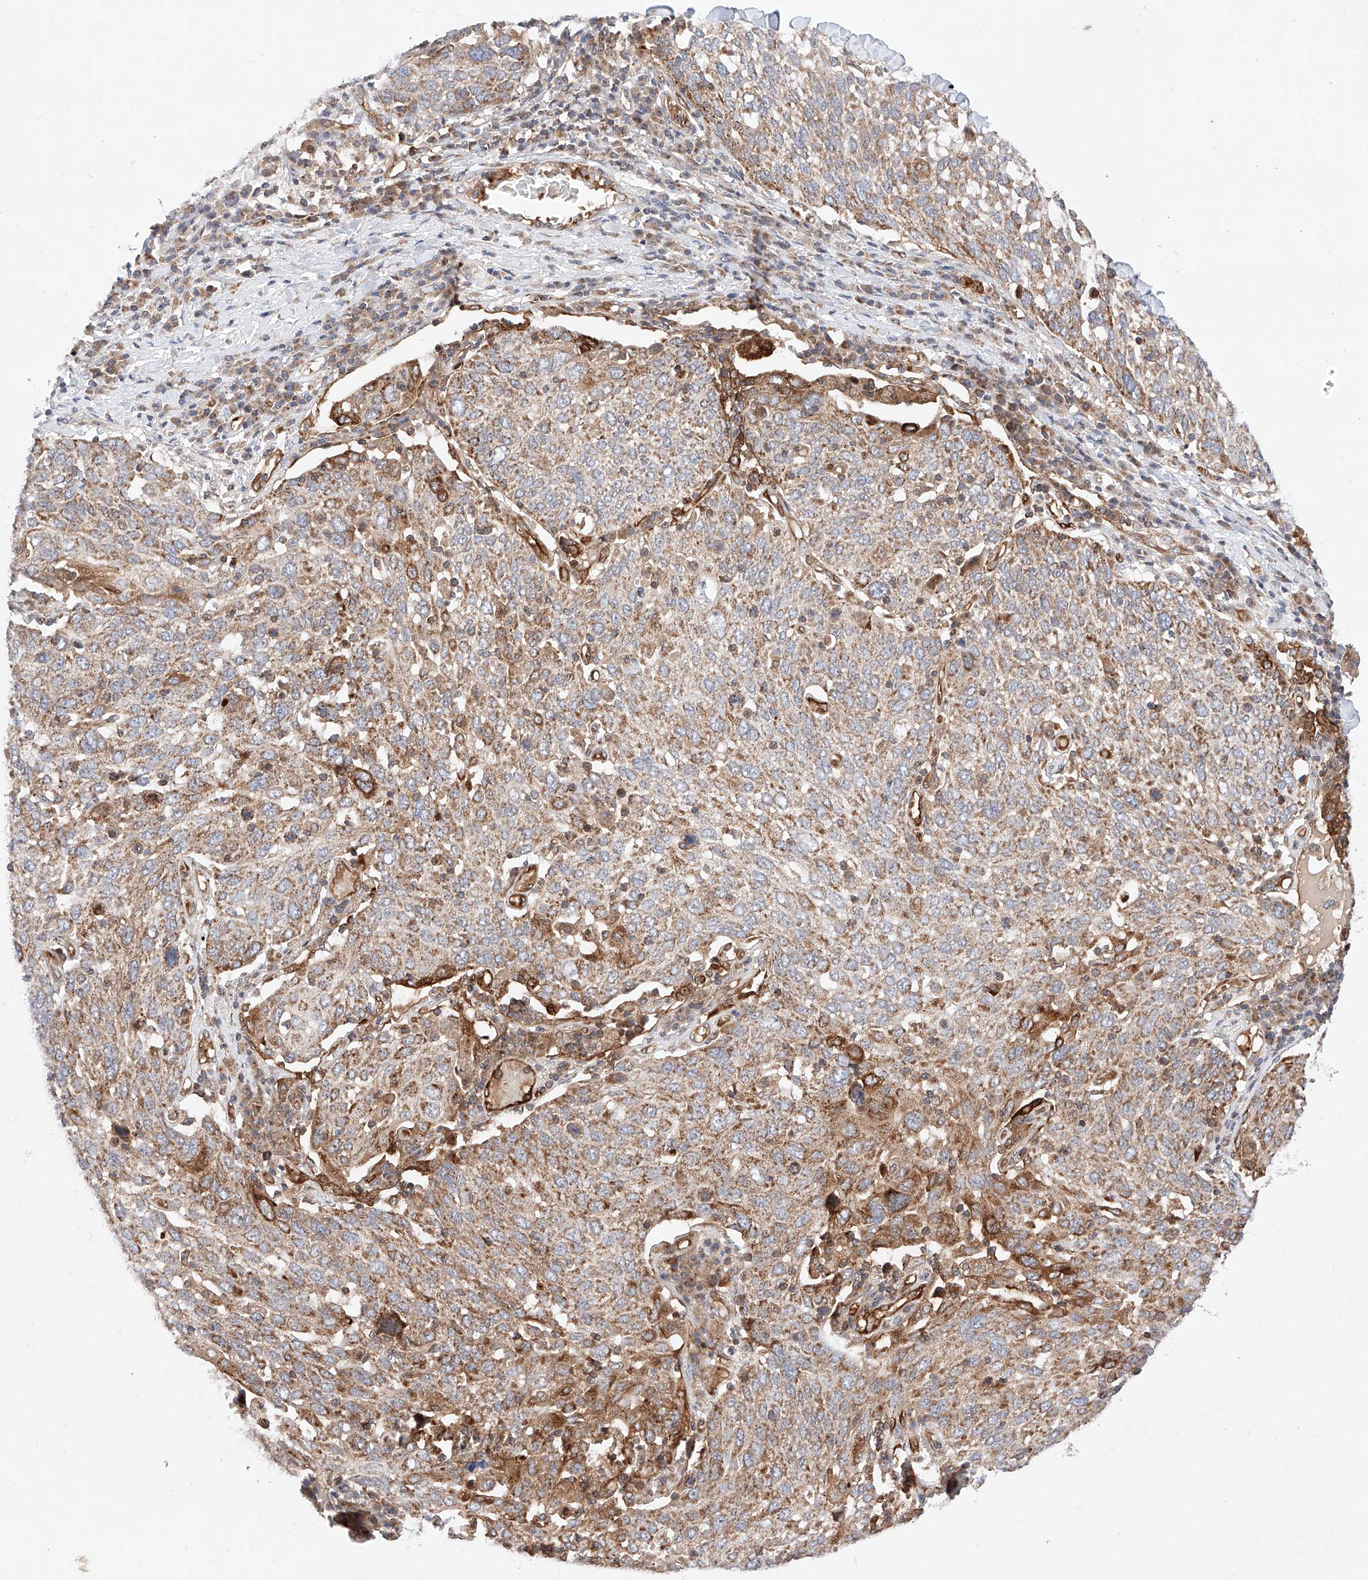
{"staining": {"intensity": "moderate", "quantity": ">75%", "location": "cytoplasmic/membranous"}, "tissue": "lung cancer", "cell_type": "Tumor cells", "image_type": "cancer", "snomed": [{"axis": "morphology", "description": "Squamous cell carcinoma, NOS"}, {"axis": "topography", "description": "Lung"}], "caption": "Immunohistochemistry (IHC) micrograph of neoplastic tissue: lung cancer (squamous cell carcinoma) stained using IHC shows medium levels of moderate protein expression localized specifically in the cytoplasmic/membranous of tumor cells, appearing as a cytoplasmic/membranous brown color.", "gene": "NR1D1", "patient": {"sex": "male", "age": 65}}